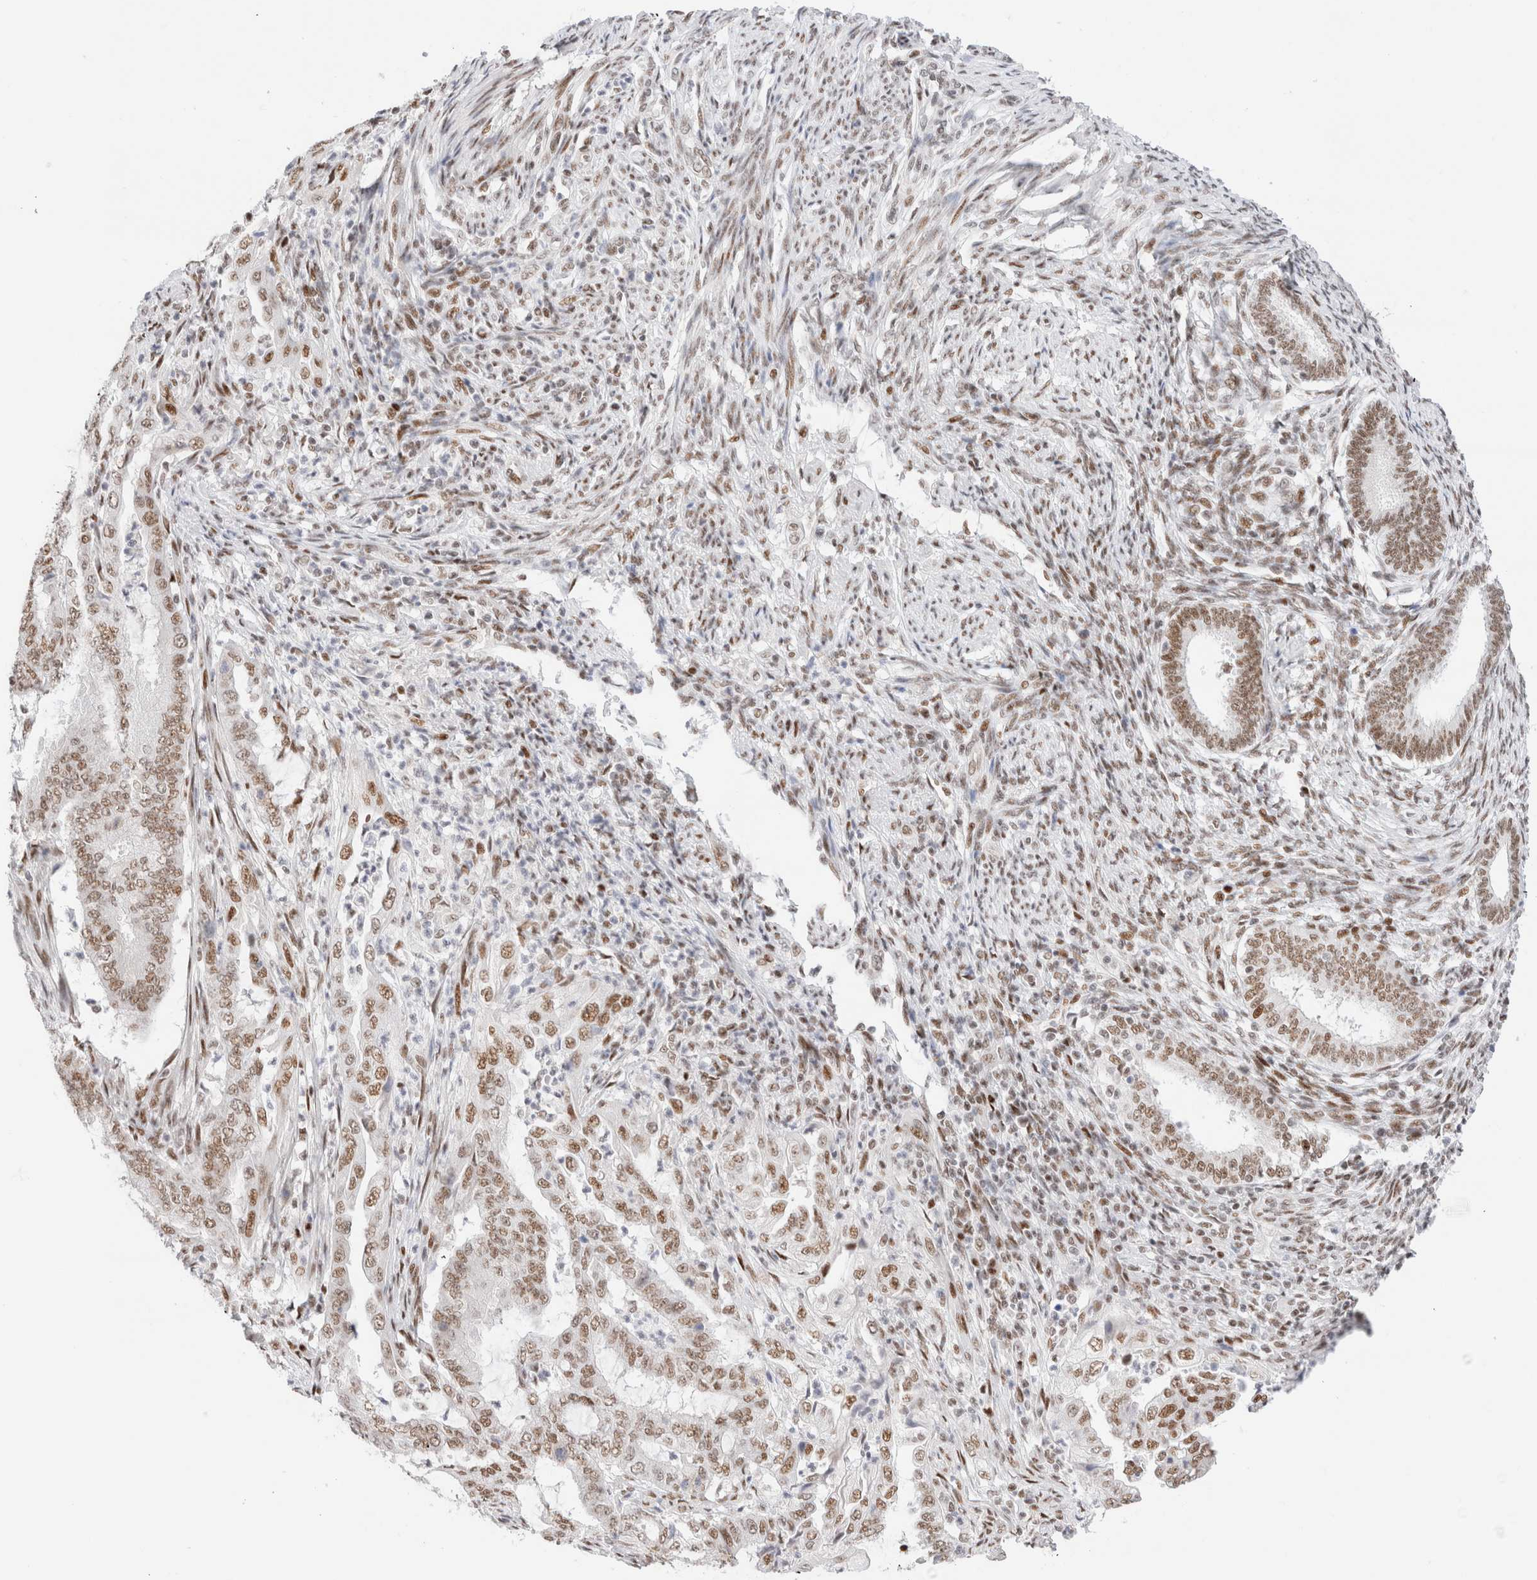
{"staining": {"intensity": "weak", "quantity": ">75%", "location": "nuclear"}, "tissue": "endometrial cancer", "cell_type": "Tumor cells", "image_type": "cancer", "snomed": [{"axis": "morphology", "description": "Adenocarcinoma, NOS"}, {"axis": "topography", "description": "Endometrium"}], "caption": "Human endometrial cancer stained for a protein (brown) shows weak nuclear positive staining in approximately >75% of tumor cells.", "gene": "ZNF282", "patient": {"sex": "female", "age": 51}}